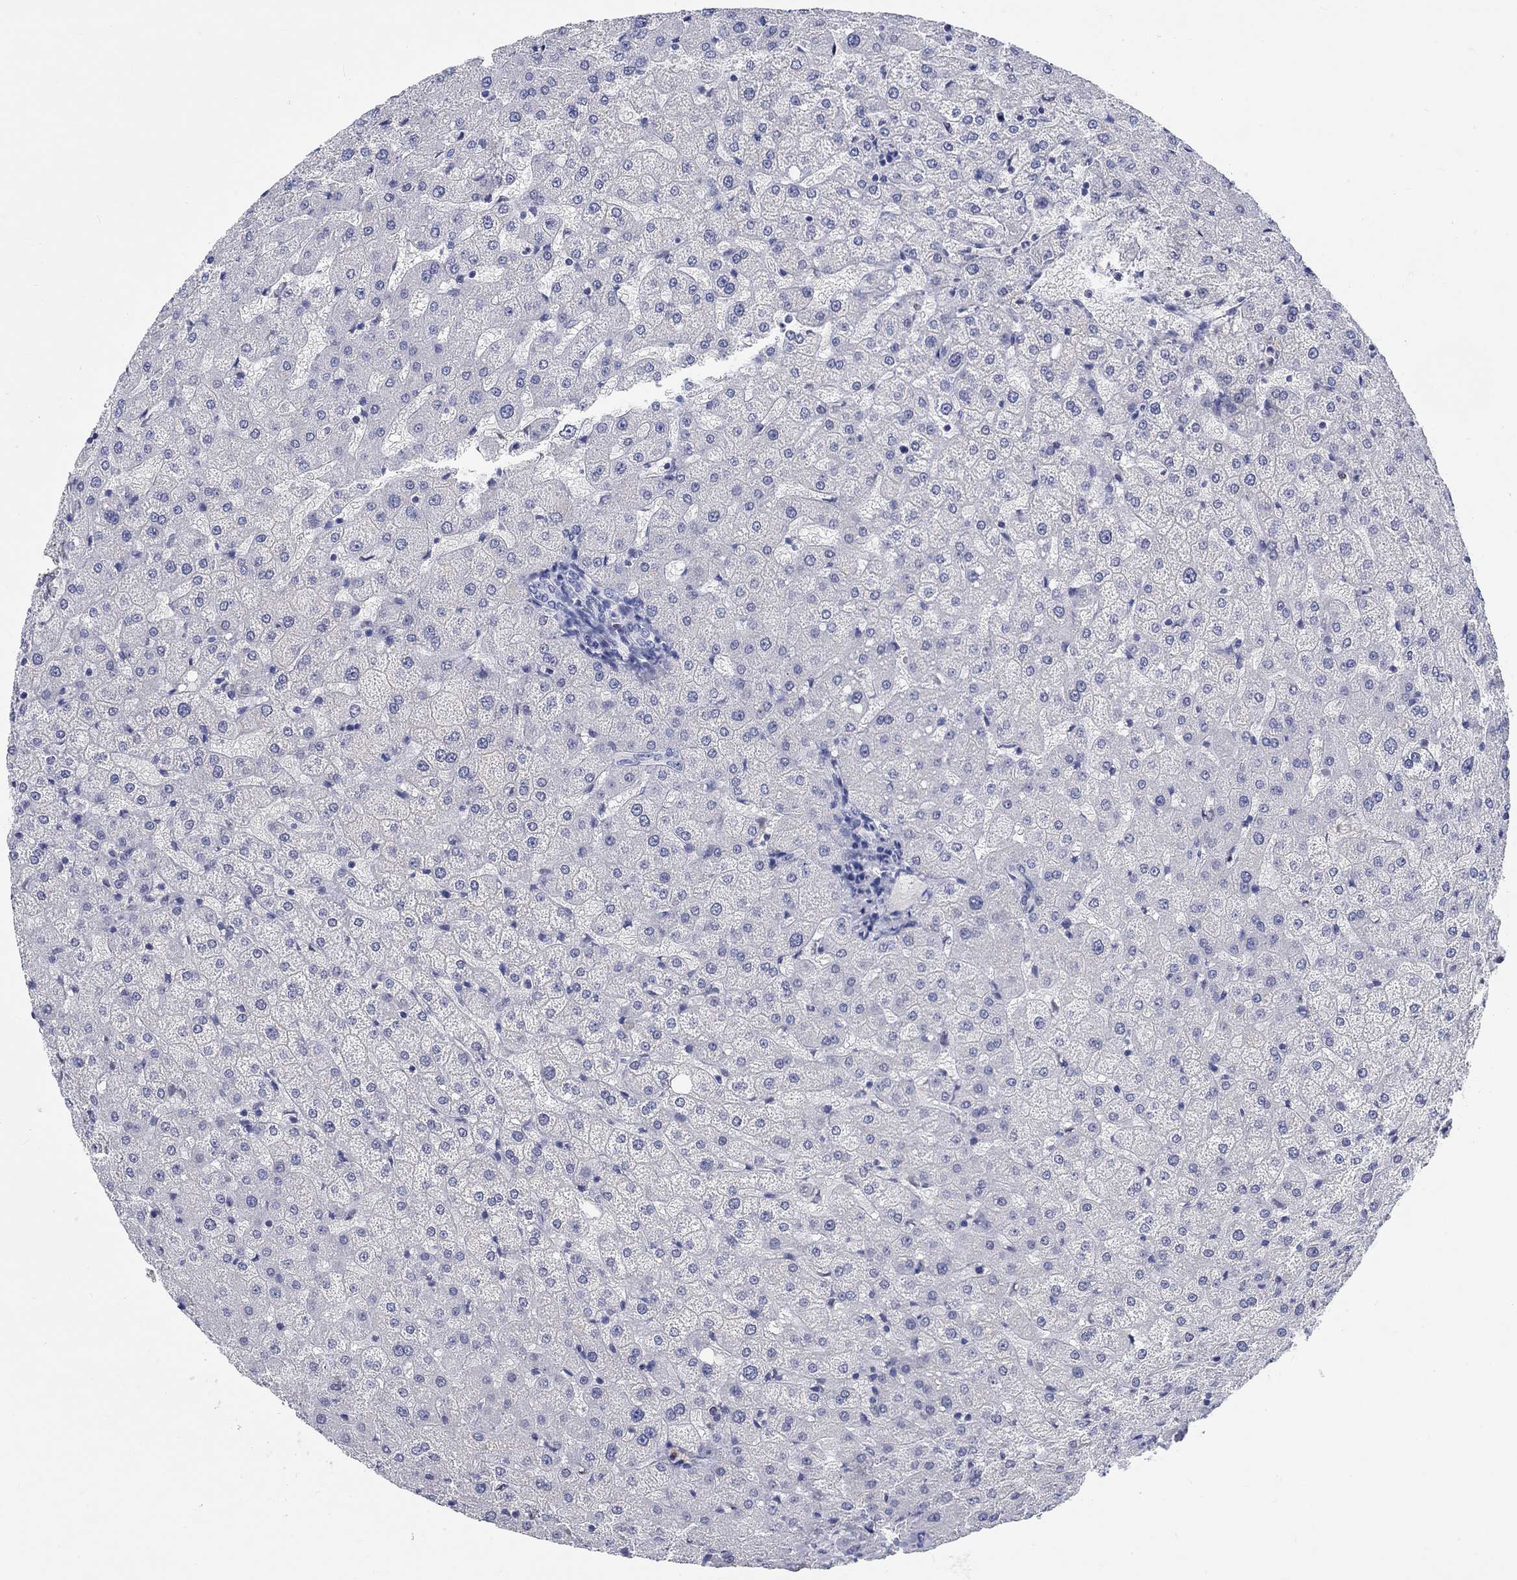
{"staining": {"intensity": "negative", "quantity": "none", "location": "none"}, "tissue": "liver", "cell_type": "Cholangiocytes", "image_type": "normal", "snomed": [{"axis": "morphology", "description": "Normal tissue, NOS"}, {"axis": "topography", "description": "Liver"}], "caption": "A high-resolution image shows immunohistochemistry staining of normal liver, which reveals no significant expression in cholangiocytes. (Immunohistochemistry (ihc), brightfield microscopy, high magnification).", "gene": "ANKS1B", "patient": {"sex": "female", "age": 50}}